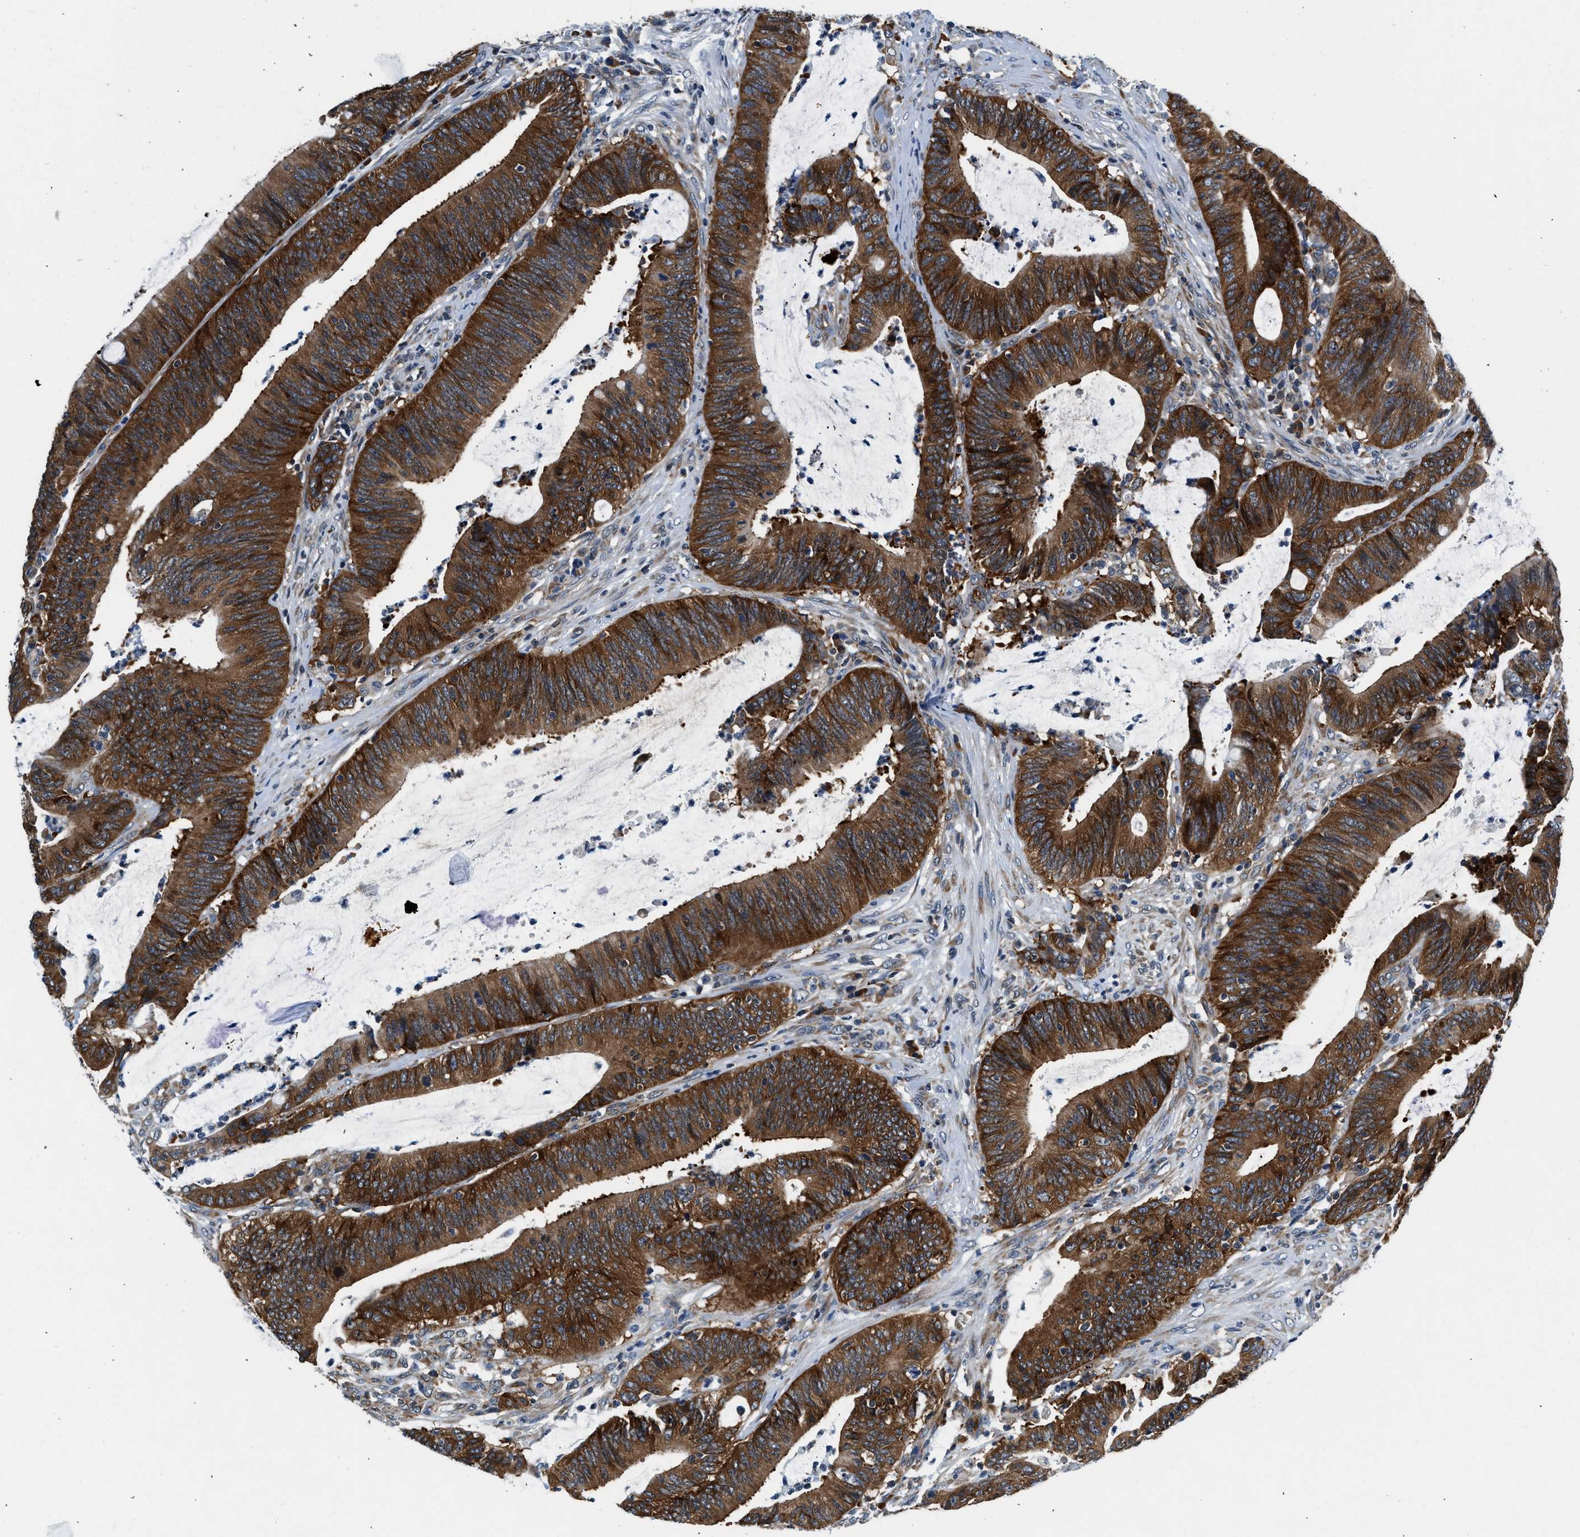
{"staining": {"intensity": "strong", "quantity": ">75%", "location": "cytoplasmic/membranous"}, "tissue": "colorectal cancer", "cell_type": "Tumor cells", "image_type": "cancer", "snomed": [{"axis": "morphology", "description": "Normal tissue, NOS"}, {"axis": "morphology", "description": "Adenocarcinoma, NOS"}, {"axis": "topography", "description": "Rectum"}], "caption": "Protein staining exhibits strong cytoplasmic/membranous expression in approximately >75% of tumor cells in colorectal cancer (adenocarcinoma). (DAB (3,3'-diaminobenzidine) IHC with brightfield microscopy, high magnification).", "gene": "PA2G4", "patient": {"sex": "female", "age": 66}}